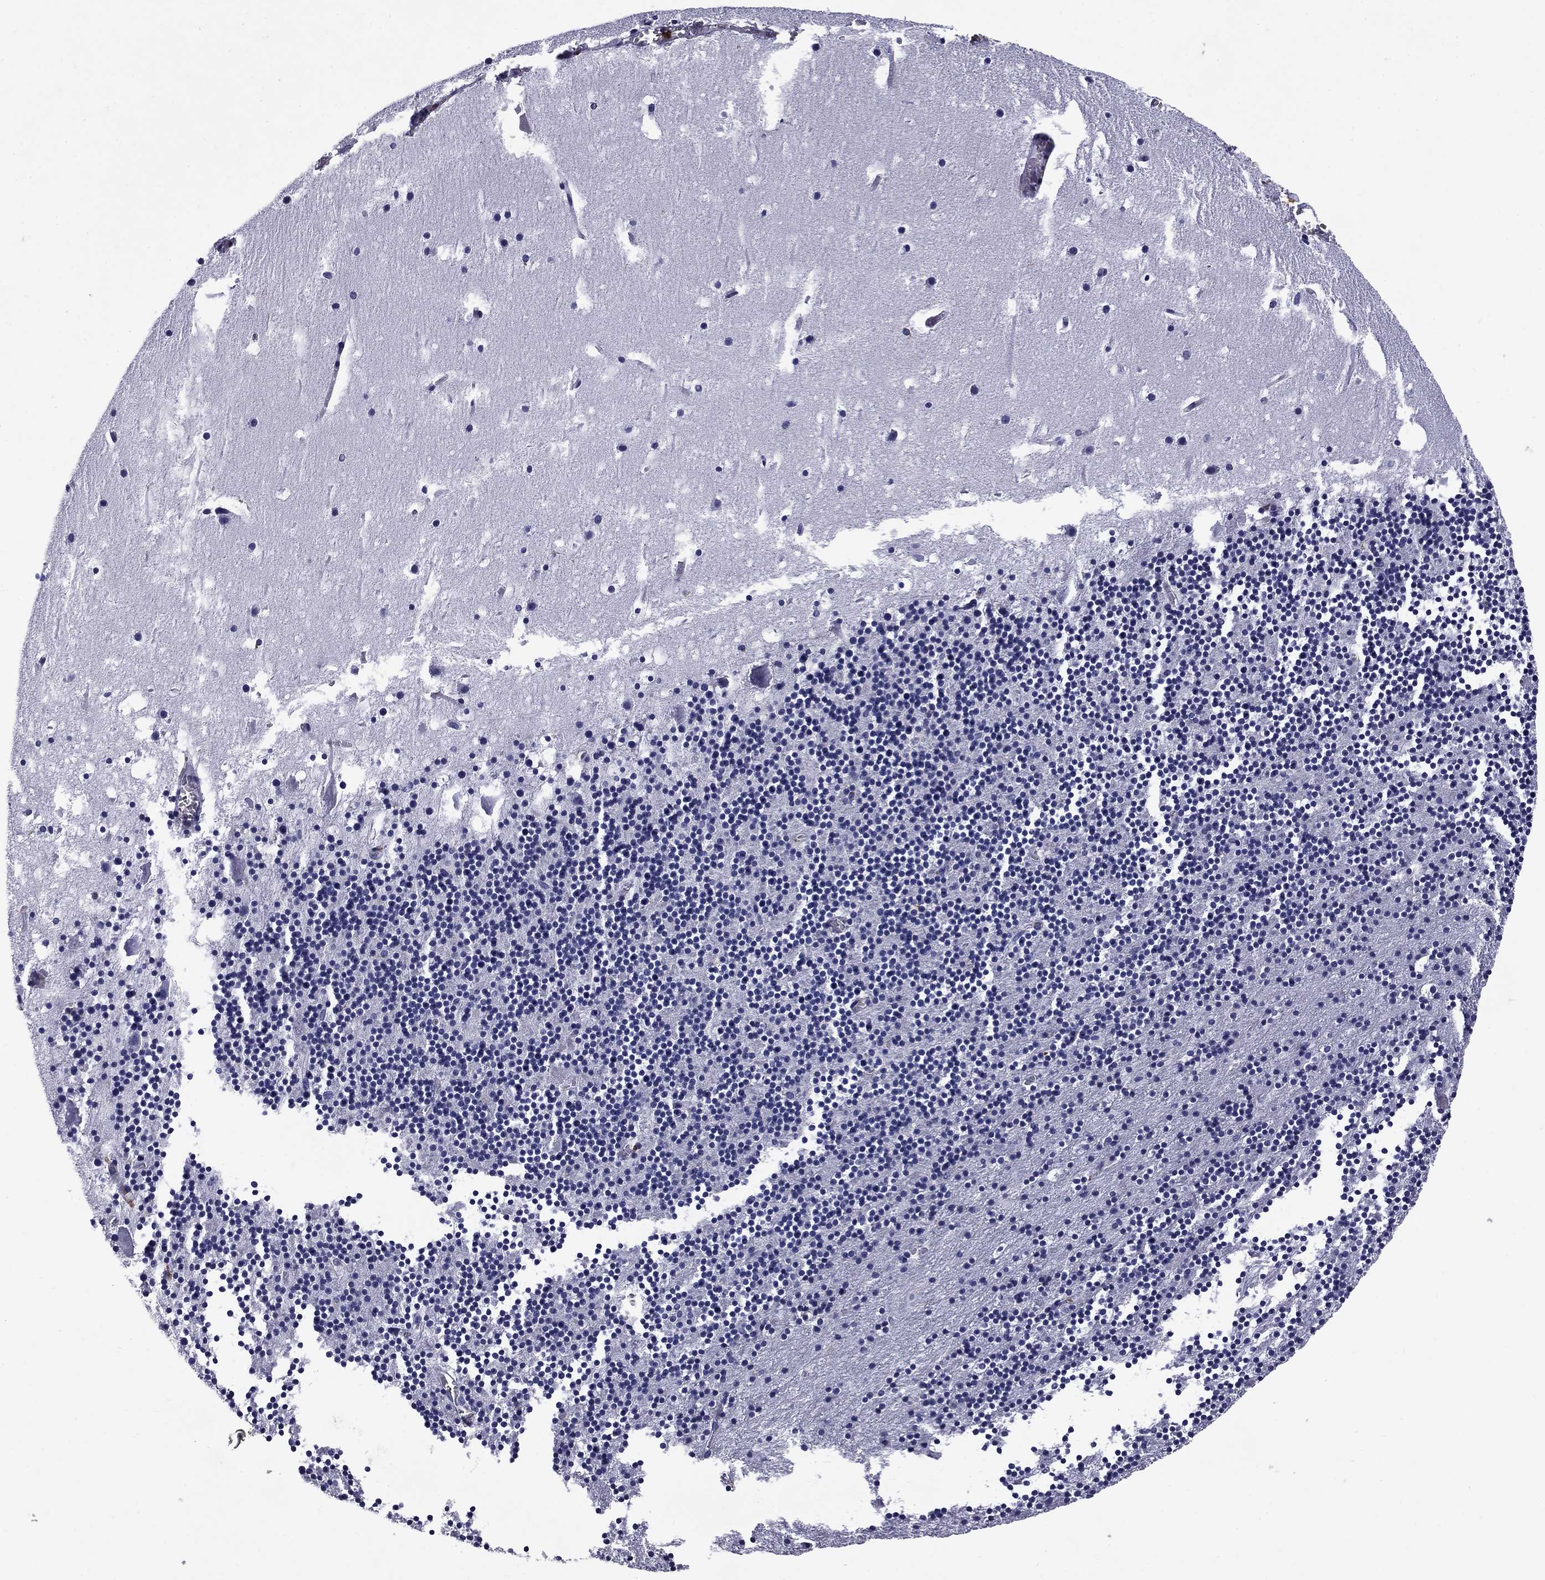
{"staining": {"intensity": "negative", "quantity": "none", "location": "none"}, "tissue": "cerebellum", "cell_type": "Cells in granular layer", "image_type": "normal", "snomed": [{"axis": "morphology", "description": "Normal tissue, NOS"}, {"axis": "topography", "description": "Cerebellum"}], "caption": "This micrograph is of unremarkable cerebellum stained with immunohistochemistry (IHC) to label a protein in brown with the nuclei are counter-stained blue. There is no positivity in cells in granular layer.", "gene": "MADCAM1", "patient": {"sex": "male", "age": 37}}